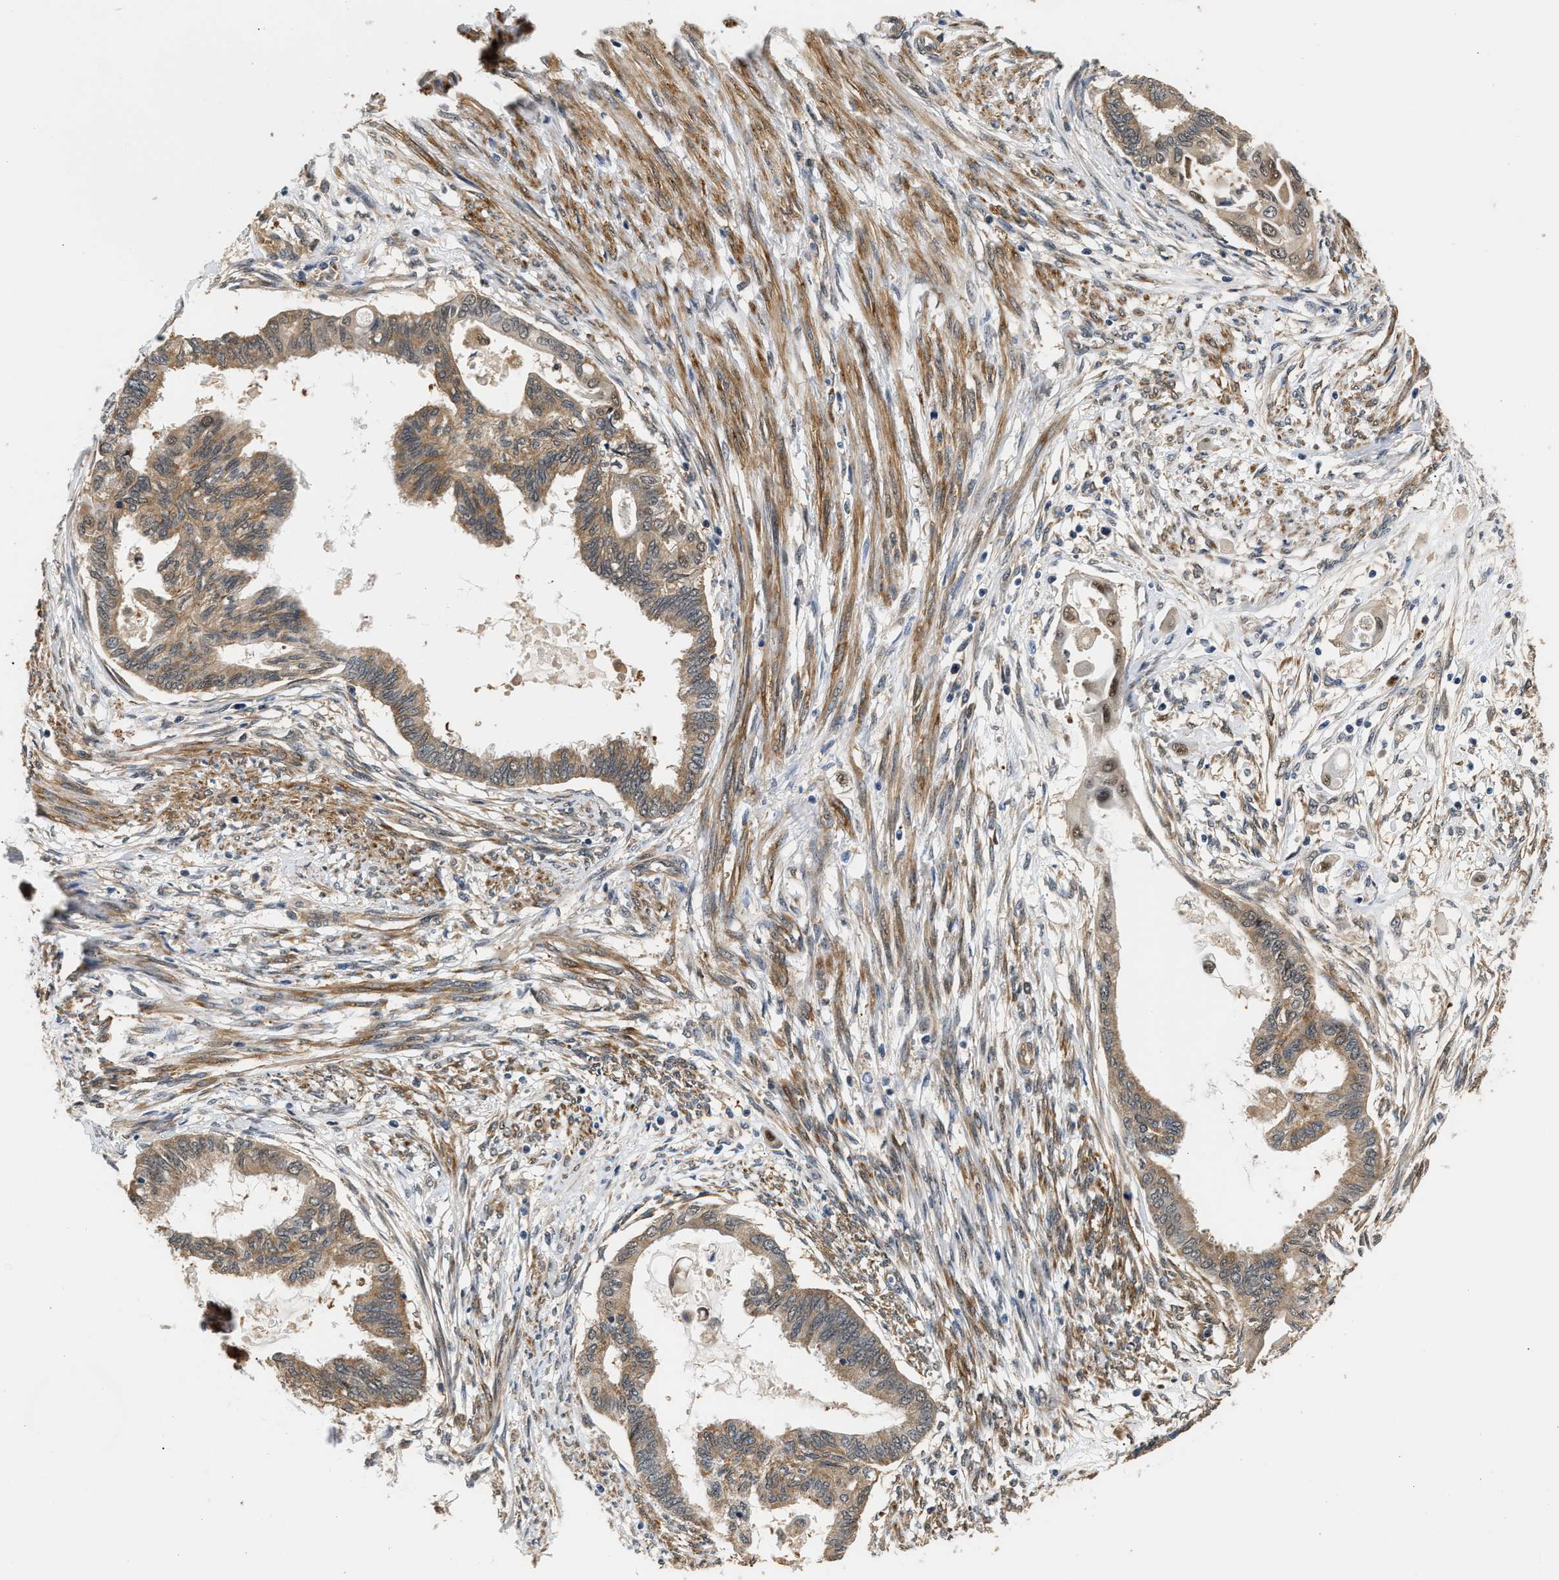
{"staining": {"intensity": "weak", "quantity": ">75%", "location": "cytoplasmic/membranous"}, "tissue": "cervical cancer", "cell_type": "Tumor cells", "image_type": "cancer", "snomed": [{"axis": "morphology", "description": "Normal tissue, NOS"}, {"axis": "morphology", "description": "Adenocarcinoma, NOS"}, {"axis": "topography", "description": "Cervix"}, {"axis": "topography", "description": "Endometrium"}], "caption": "Immunohistochemical staining of human cervical cancer exhibits weak cytoplasmic/membranous protein expression in about >75% of tumor cells. (Stains: DAB in brown, nuclei in blue, Microscopy: brightfield microscopy at high magnification).", "gene": "LARP6", "patient": {"sex": "female", "age": 86}}